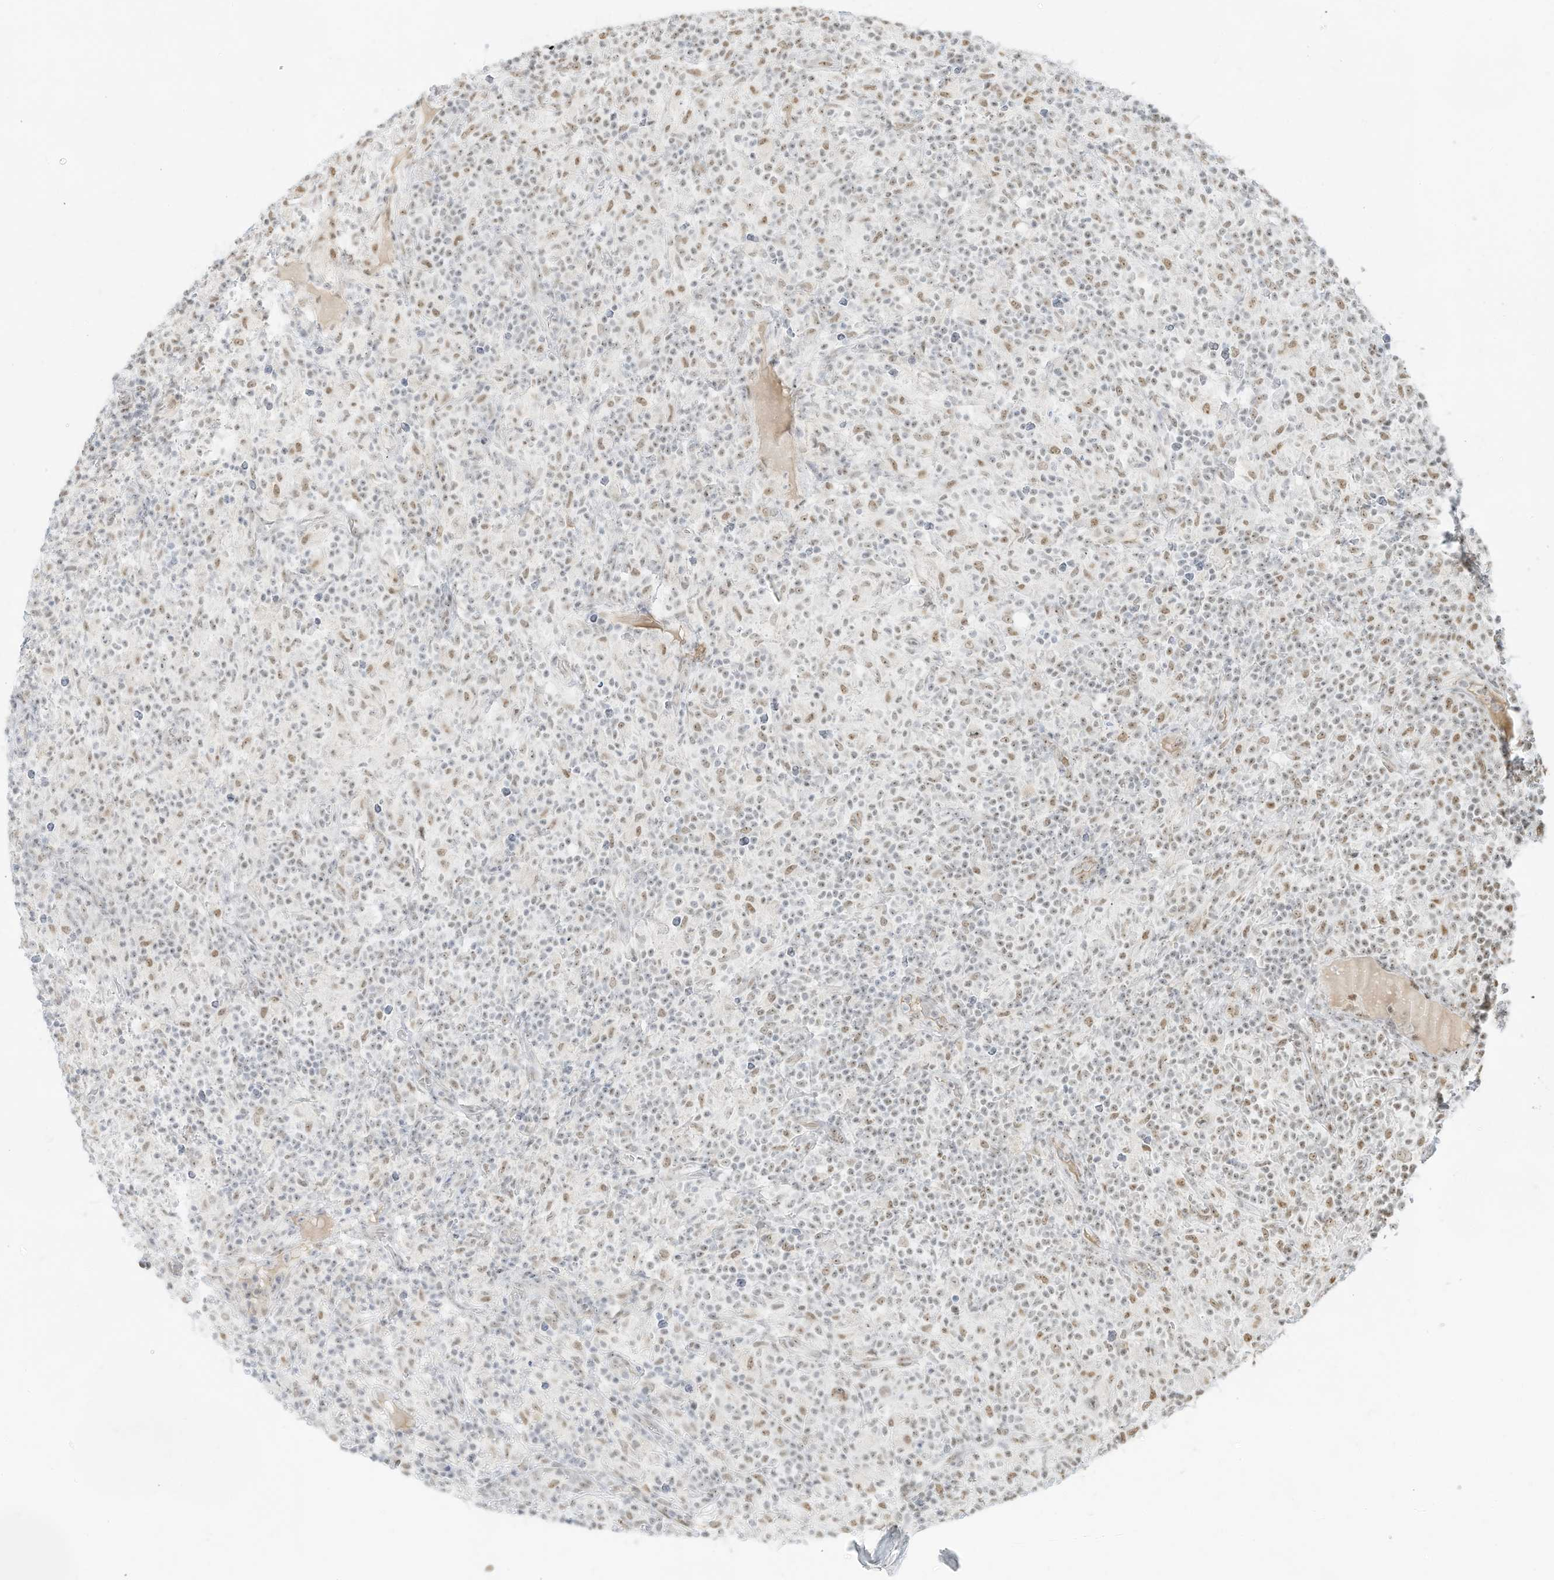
{"staining": {"intensity": "negative", "quantity": "none", "location": "none"}, "tissue": "lymphoma", "cell_type": "Tumor cells", "image_type": "cancer", "snomed": [{"axis": "morphology", "description": "Hodgkin's disease, NOS"}, {"axis": "topography", "description": "Lymph node"}], "caption": "High magnification brightfield microscopy of Hodgkin's disease stained with DAB (3,3'-diaminobenzidine) (brown) and counterstained with hematoxylin (blue): tumor cells show no significant positivity.", "gene": "NHSL1", "patient": {"sex": "male", "age": 70}}